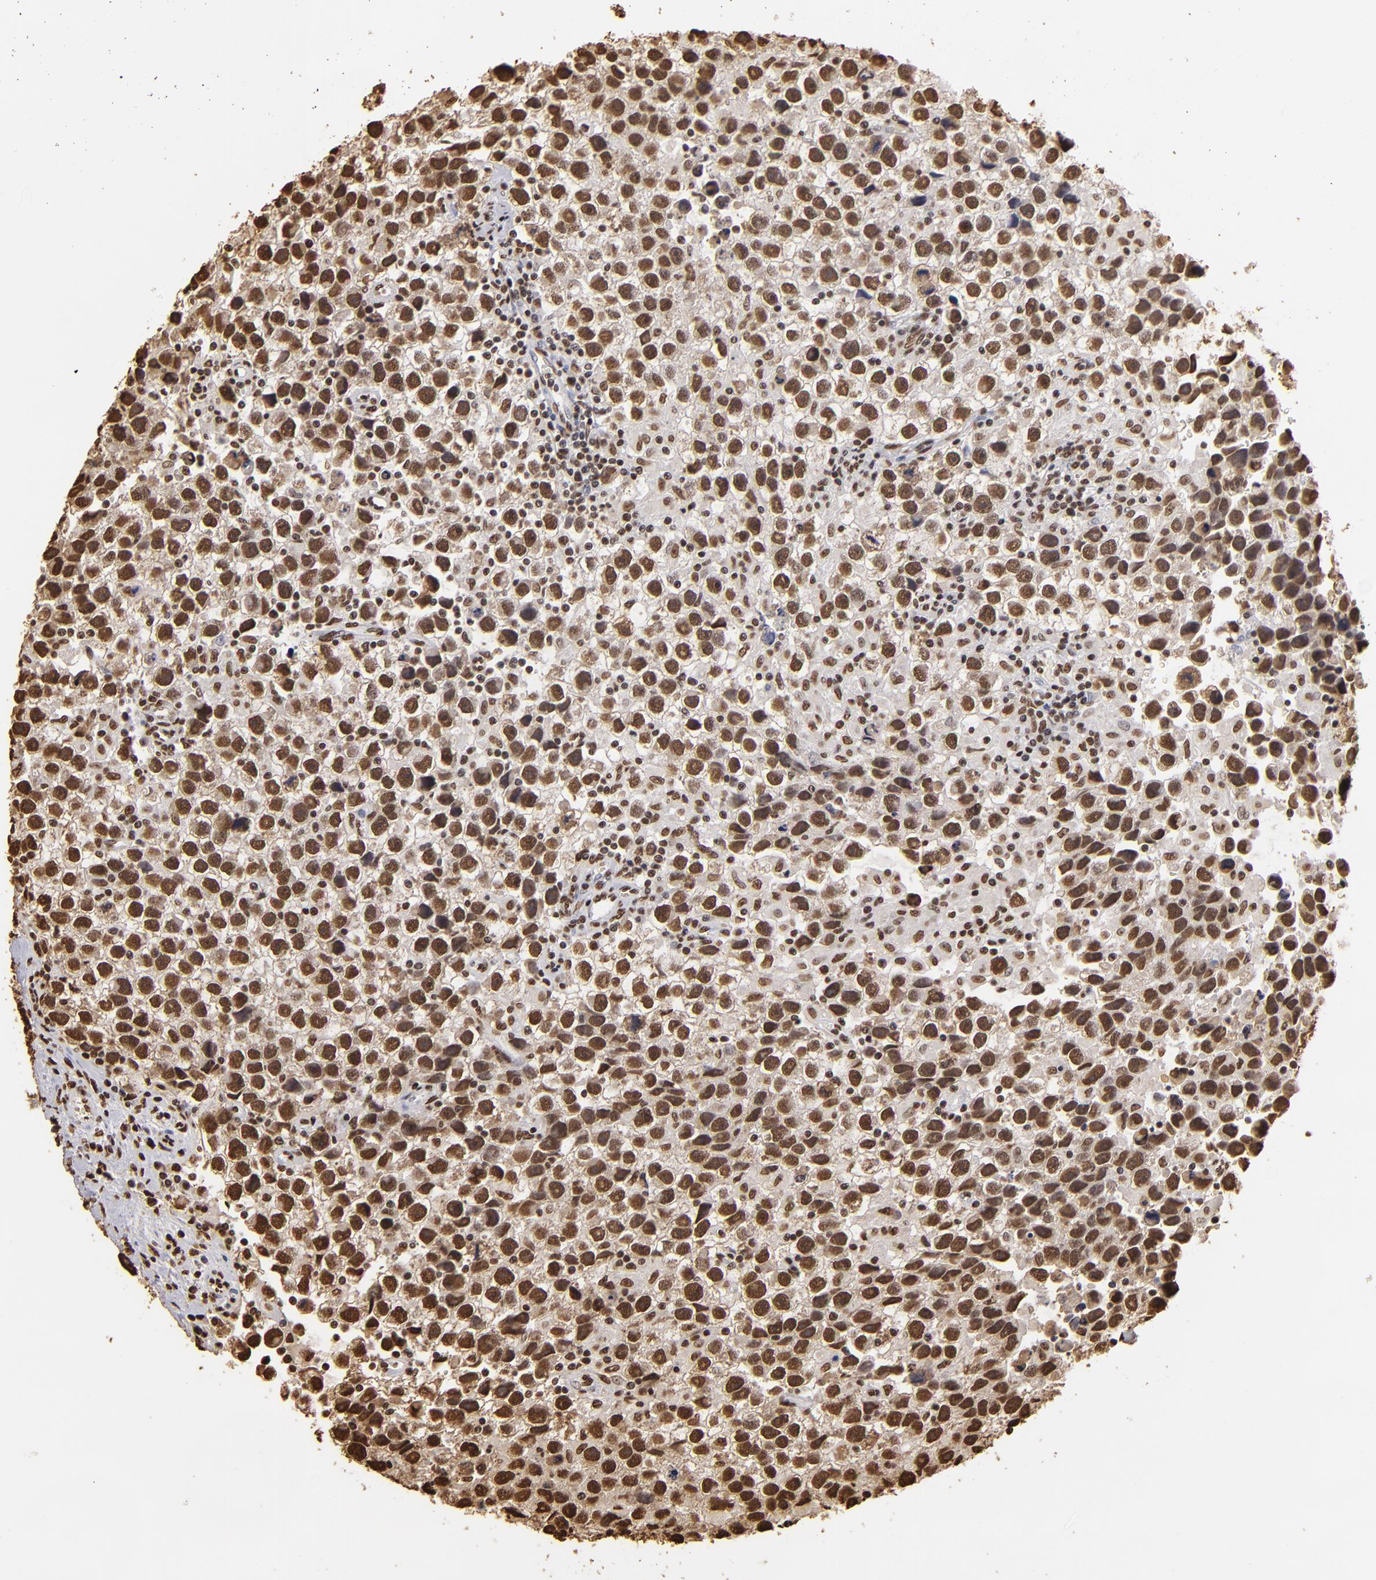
{"staining": {"intensity": "strong", "quantity": ">75%", "location": "nuclear"}, "tissue": "testis cancer", "cell_type": "Tumor cells", "image_type": "cancer", "snomed": [{"axis": "morphology", "description": "Seminoma, NOS"}, {"axis": "topography", "description": "Testis"}], "caption": "Immunohistochemical staining of seminoma (testis) shows high levels of strong nuclear protein positivity in about >75% of tumor cells.", "gene": "ILF3", "patient": {"sex": "male", "age": 43}}